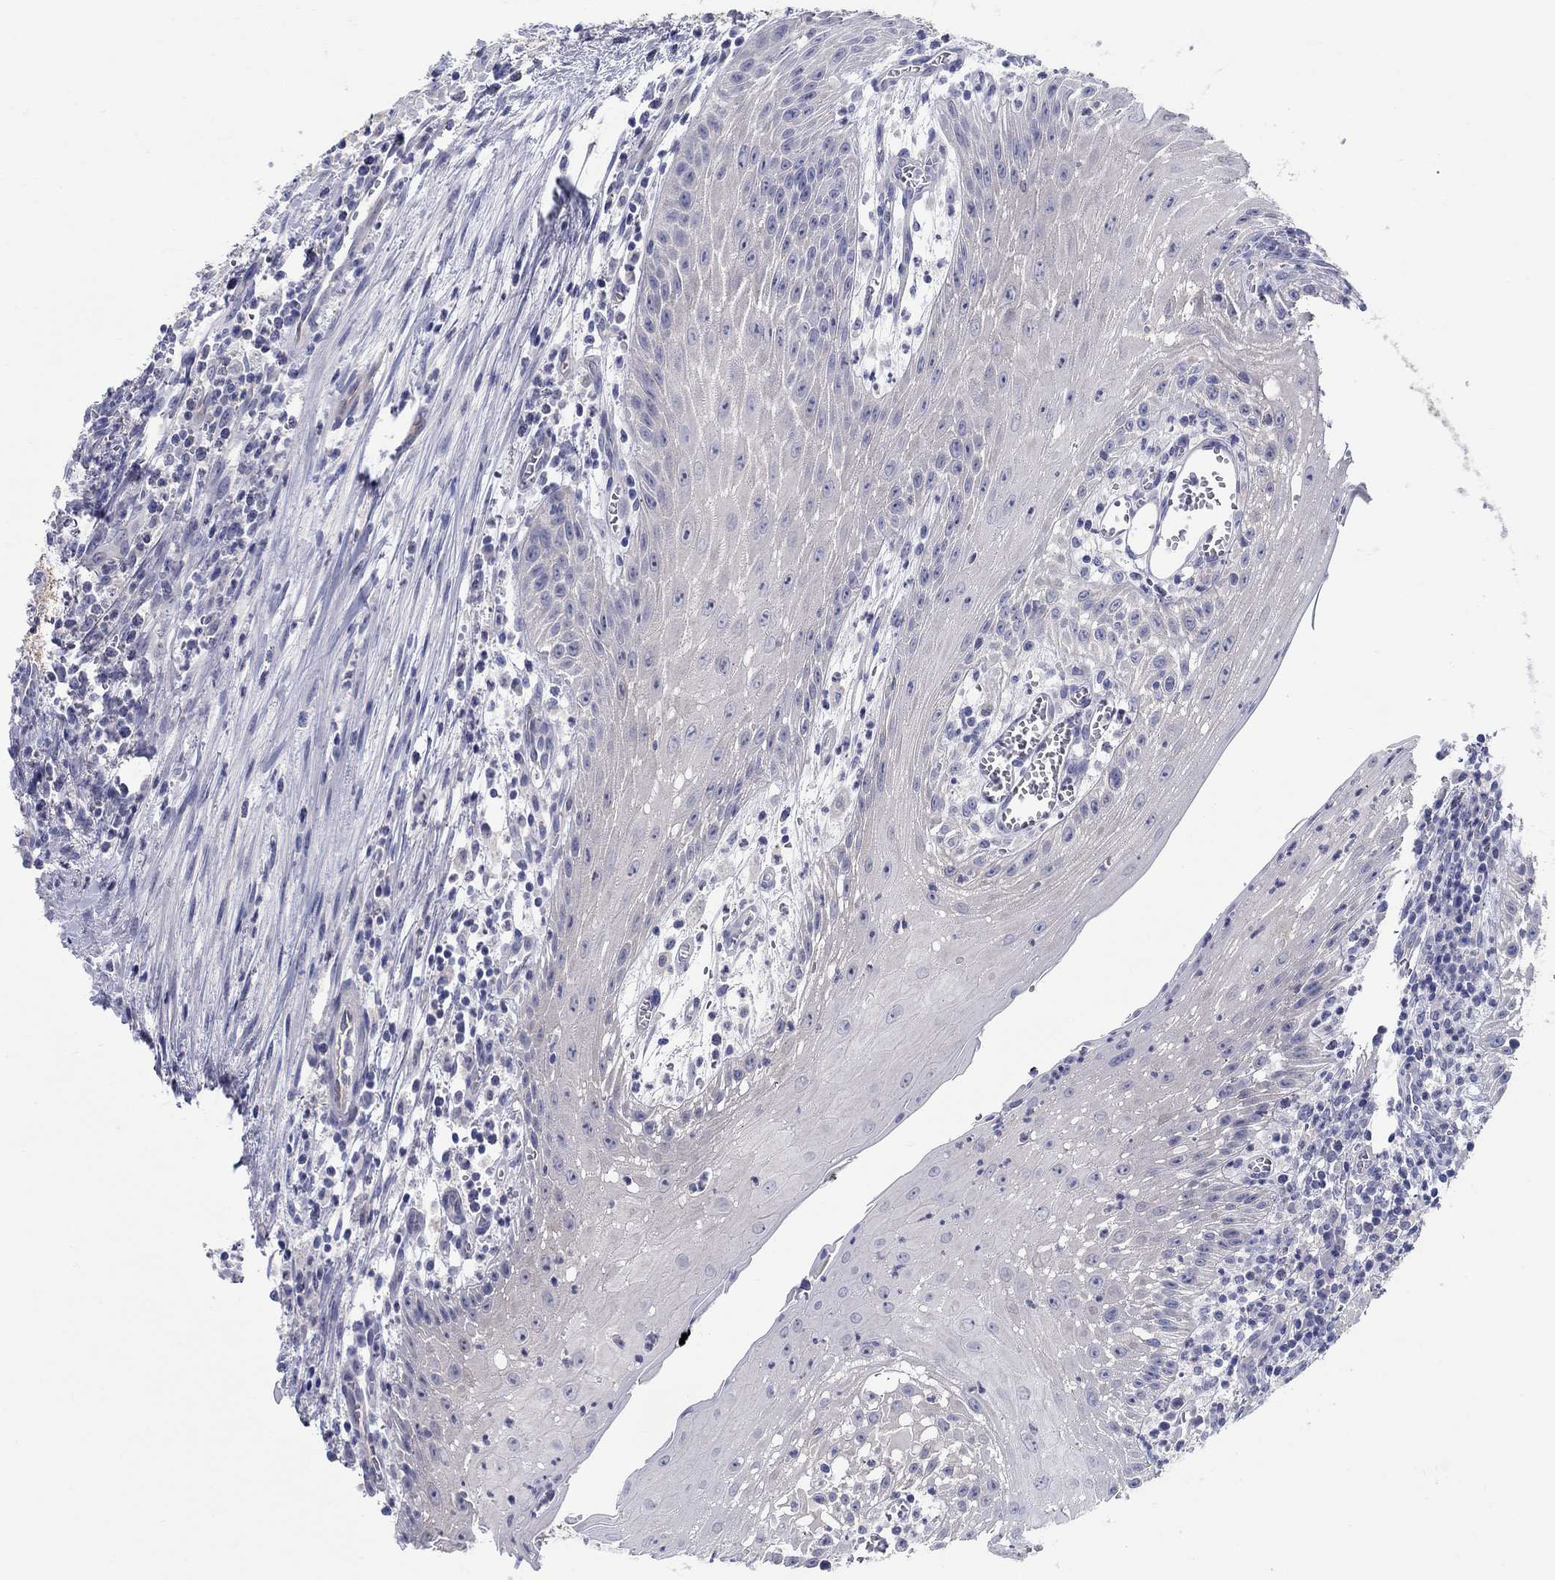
{"staining": {"intensity": "negative", "quantity": "none", "location": "none"}, "tissue": "head and neck cancer", "cell_type": "Tumor cells", "image_type": "cancer", "snomed": [{"axis": "morphology", "description": "Squamous cell carcinoma, NOS"}, {"axis": "topography", "description": "Oral tissue"}, {"axis": "topography", "description": "Head-Neck"}], "caption": "The IHC micrograph has no significant staining in tumor cells of squamous cell carcinoma (head and neck) tissue.", "gene": "RAP1GAP", "patient": {"sex": "male", "age": 58}}